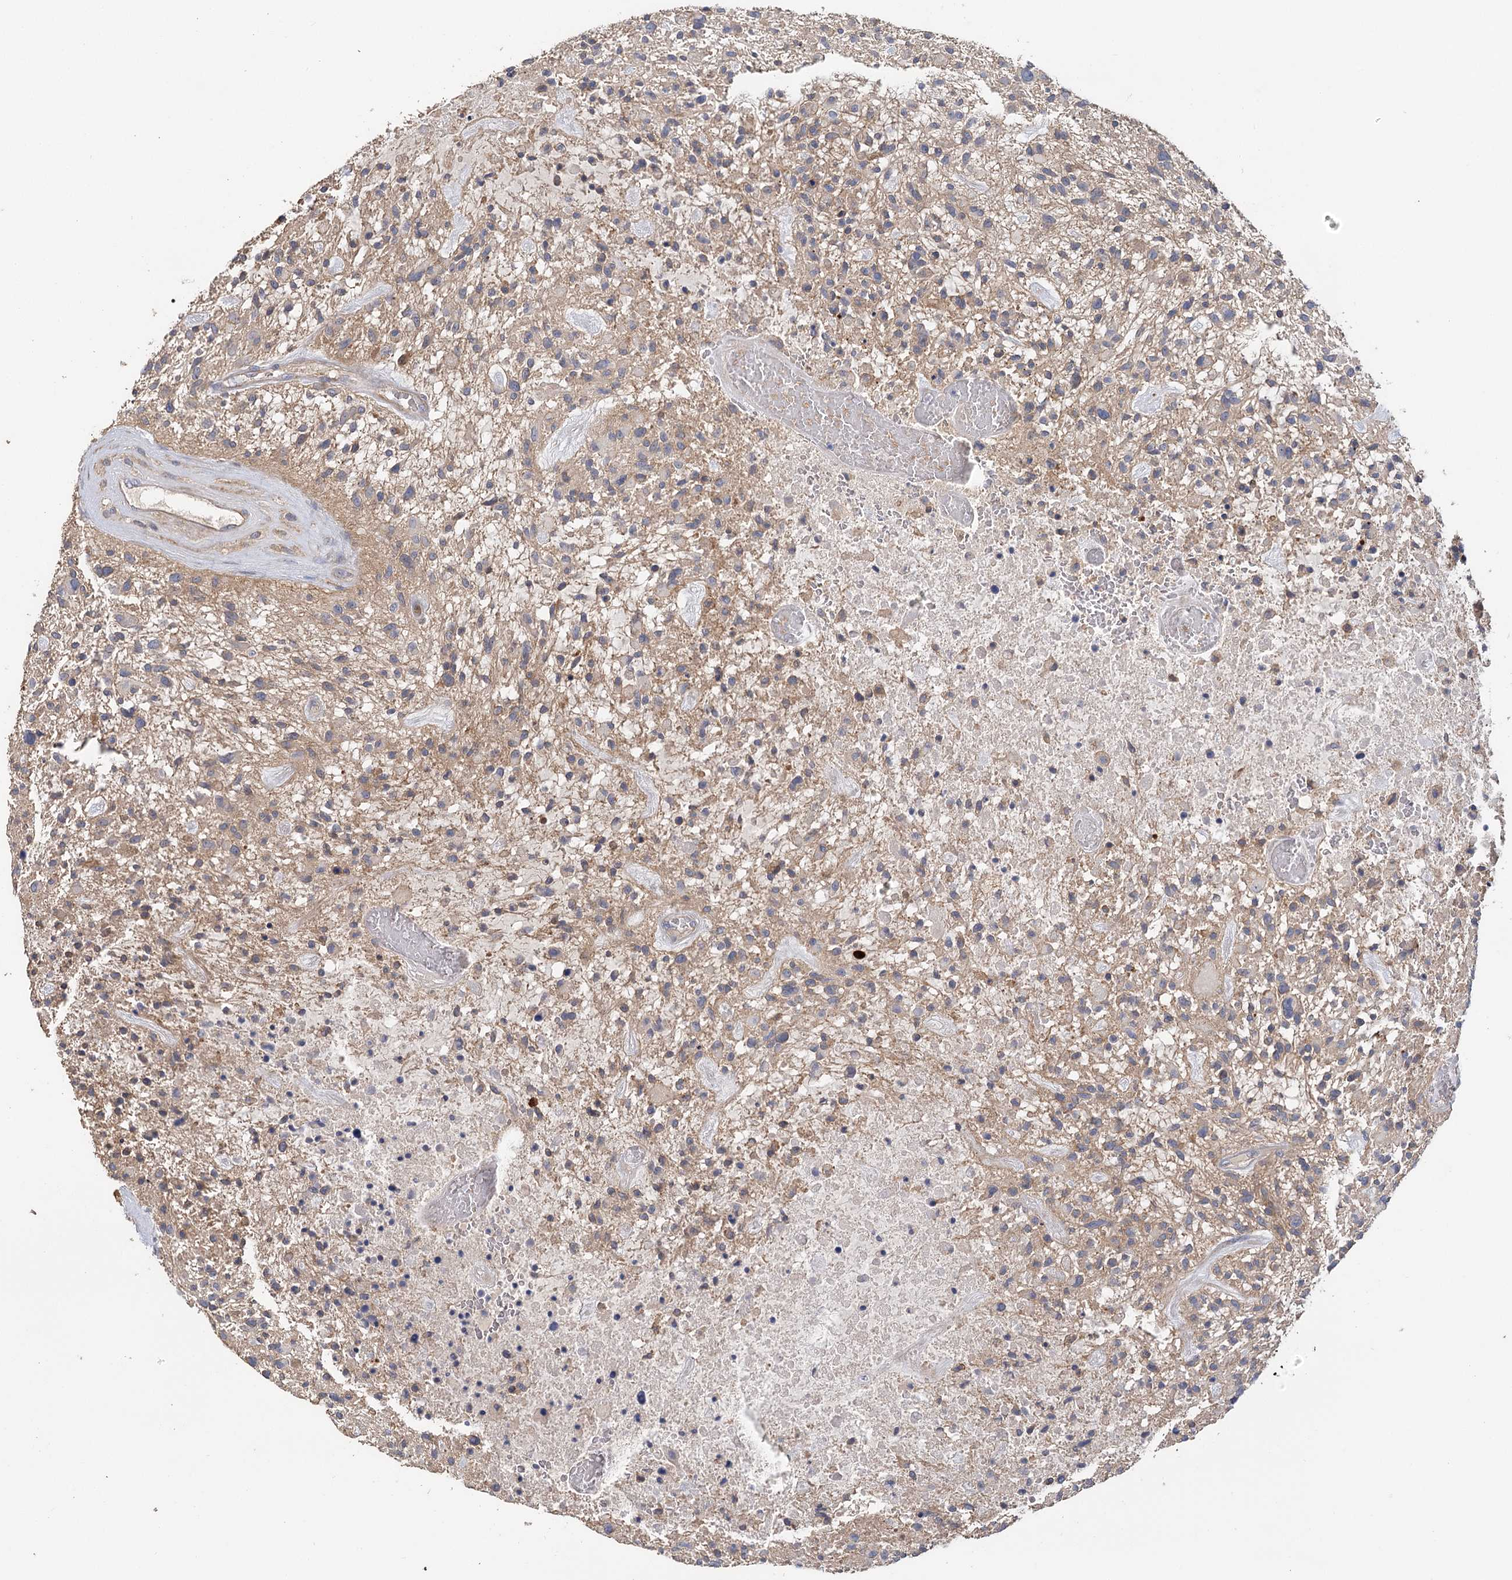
{"staining": {"intensity": "weak", "quantity": "<25%", "location": "cytoplasmic/membranous"}, "tissue": "glioma", "cell_type": "Tumor cells", "image_type": "cancer", "snomed": [{"axis": "morphology", "description": "Glioma, malignant, High grade"}, {"axis": "topography", "description": "Brain"}], "caption": "High magnification brightfield microscopy of glioma stained with DAB (brown) and counterstained with hematoxylin (blue): tumor cells show no significant expression.", "gene": "EPB41L5", "patient": {"sex": "male", "age": 47}}